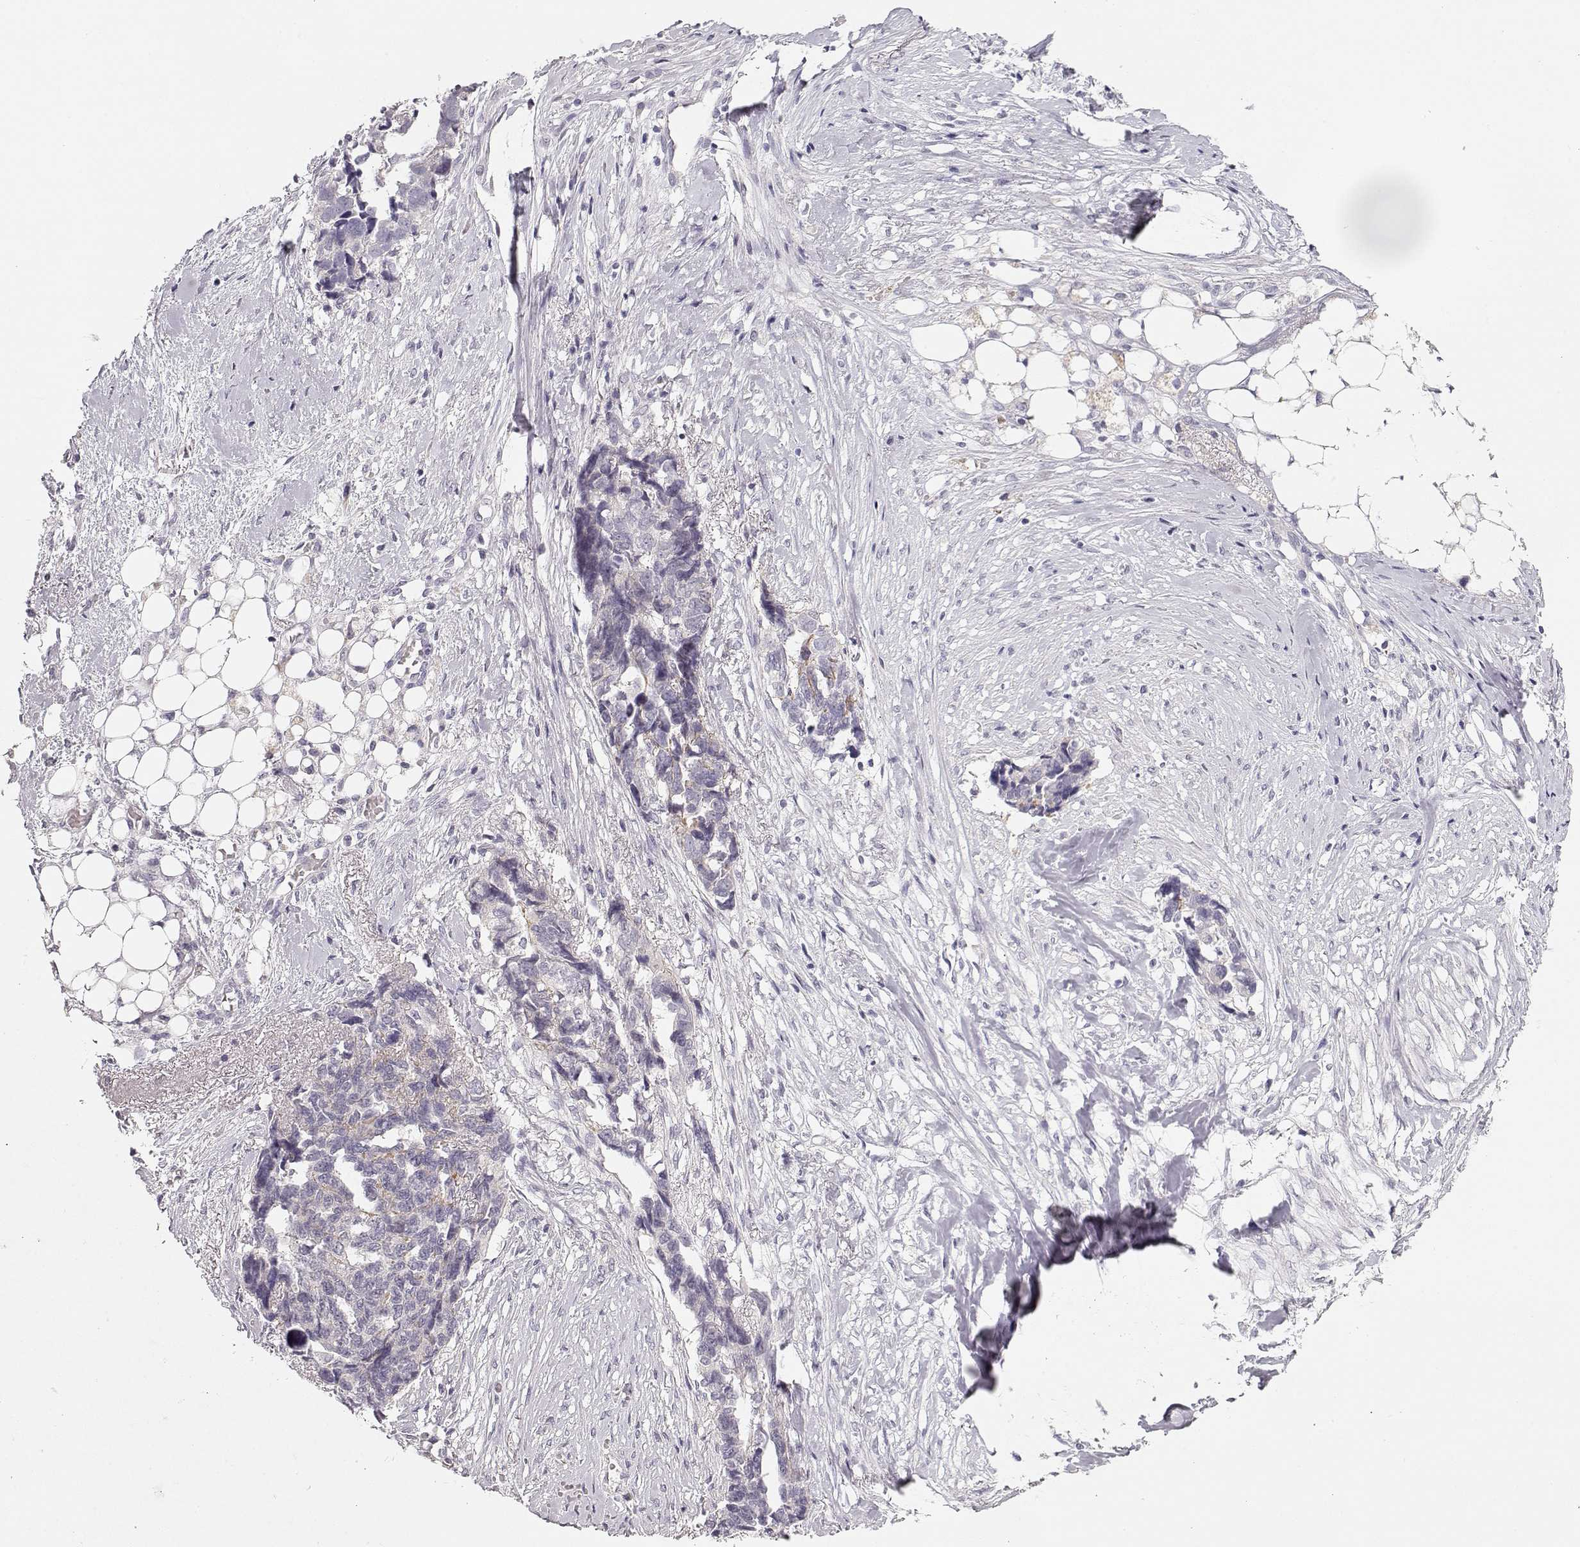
{"staining": {"intensity": "negative", "quantity": "none", "location": "none"}, "tissue": "ovarian cancer", "cell_type": "Tumor cells", "image_type": "cancer", "snomed": [{"axis": "morphology", "description": "Cystadenocarcinoma, serous, NOS"}, {"axis": "topography", "description": "Ovary"}], "caption": "Tumor cells show no significant staining in ovarian serous cystadenocarcinoma.", "gene": "TTC26", "patient": {"sex": "female", "age": 69}}